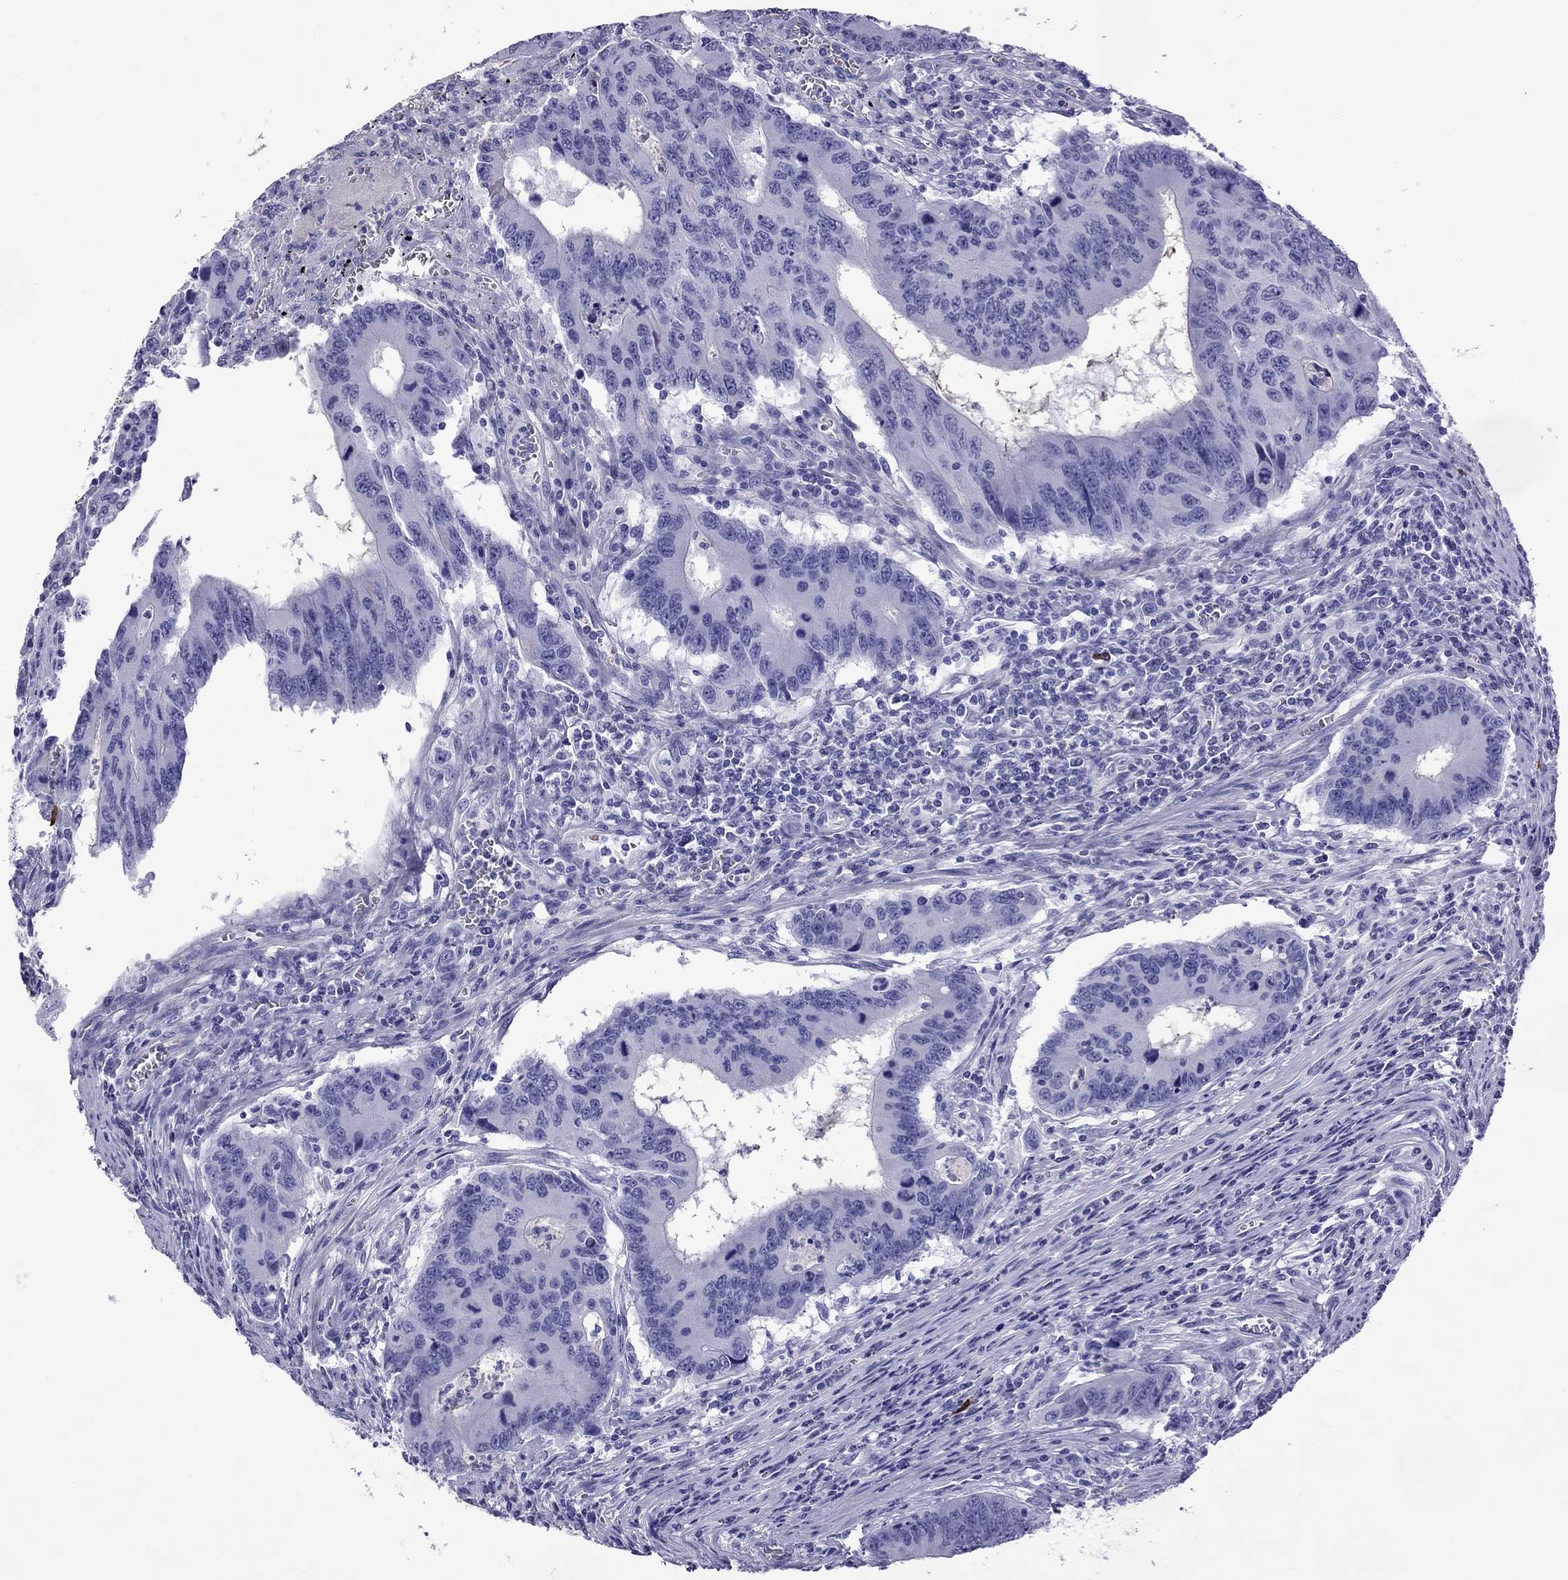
{"staining": {"intensity": "negative", "quantity": "none", "location": "none"}, "tissue": "colorectal cancer", "cell_type": "Tumor cells", "image_type": "cancer", "snomed": [{"axis": "morphology", "description": "Adenocarcinoma, NOS"}, {"axis": "topography", "description": "Colon"}], "caption": "This micrograph is of adenocarcinoma (colorectal) stained with immunohistochemistry to label a protein in brown with the nuclei are counter-stained blue. There is no staining in tumor cells.", "gene": "SCART1", "patient": {"sex": "male", "age": 53}}